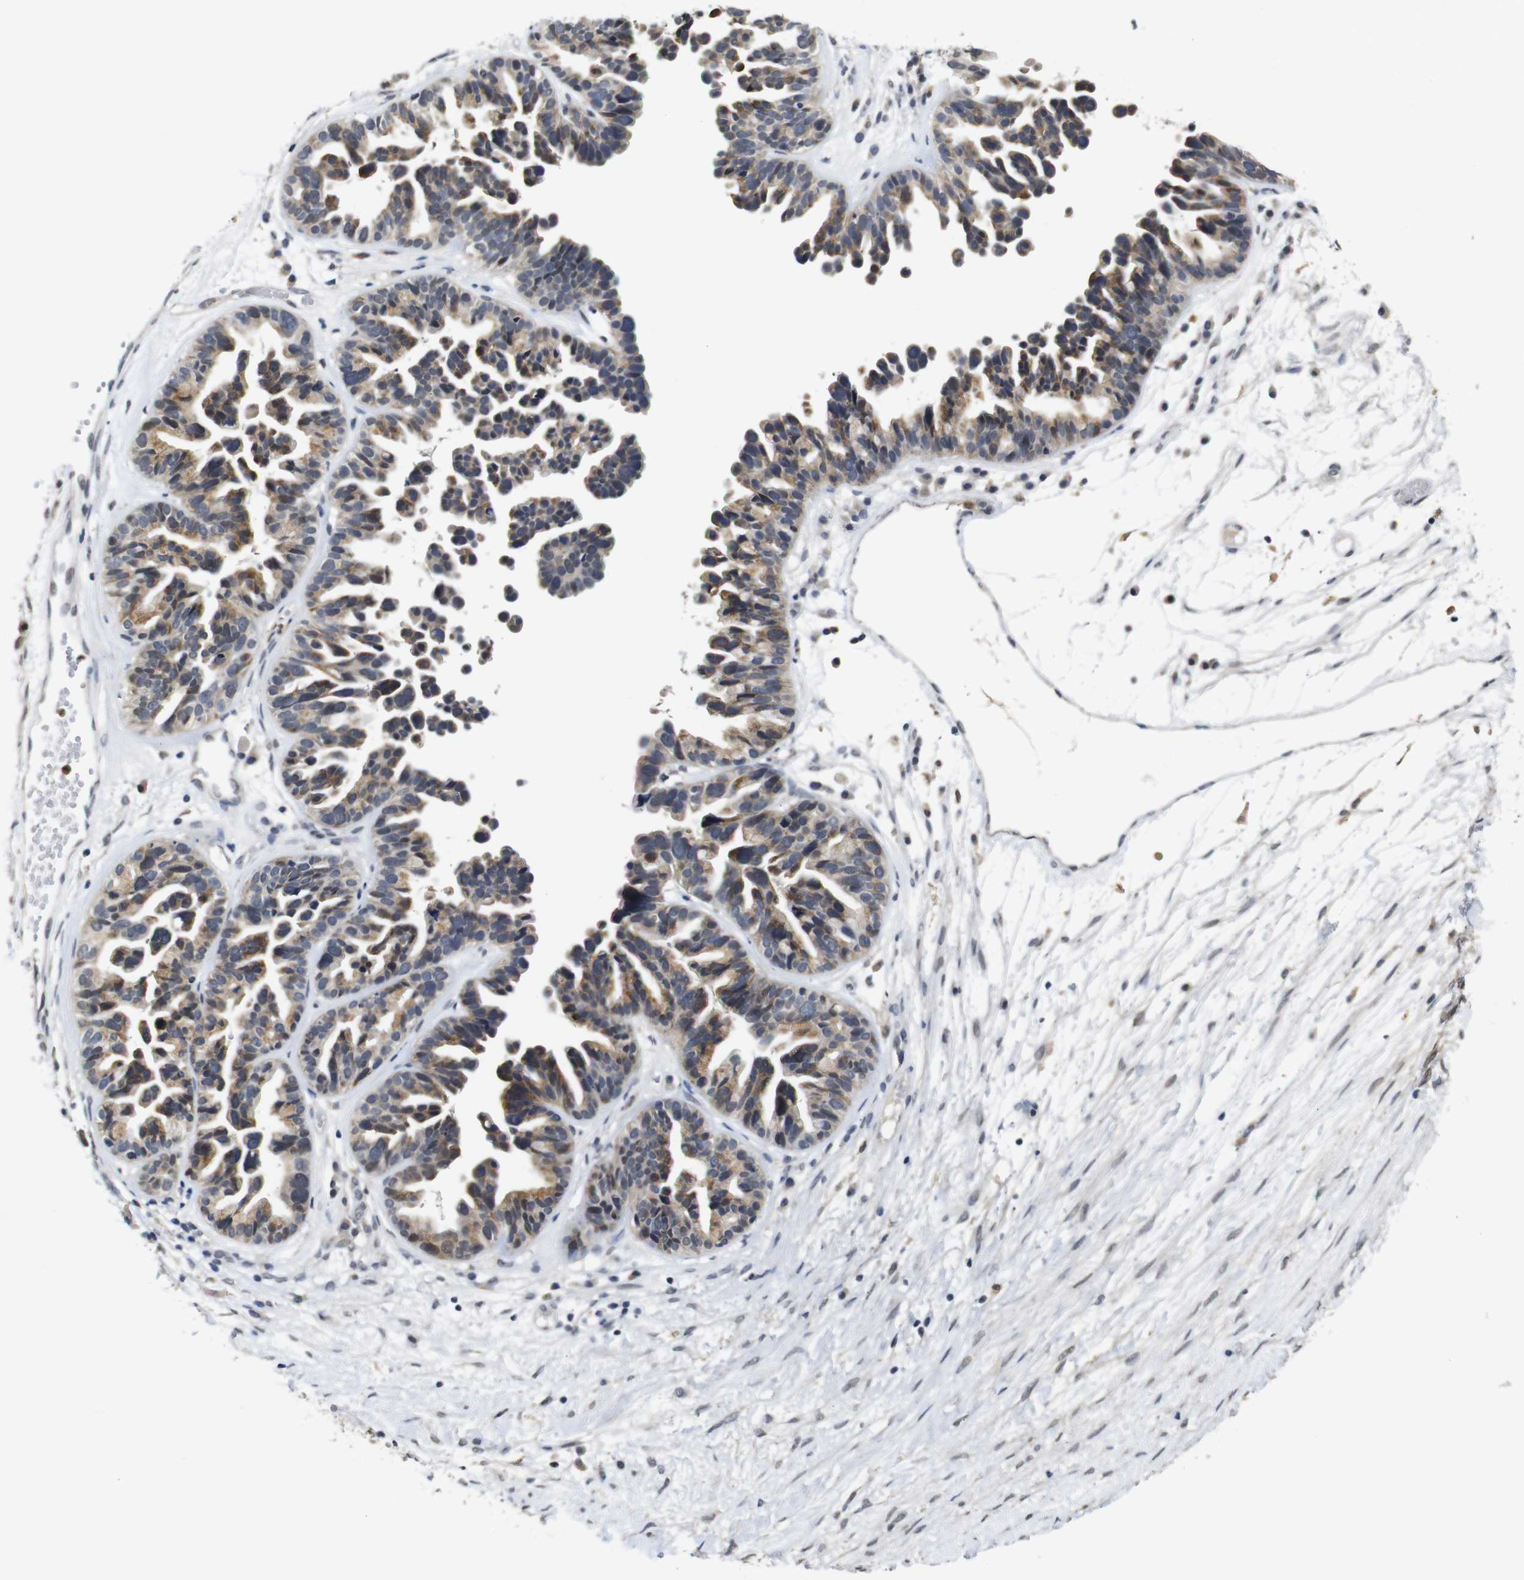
{"staining": {"intensity": "moderate", "quantity": ">75%", "location": "cytoplasmic/membranous"}, "tissue": "ovarian cancer", "cell_type": "Tumor cells", "image_type": "cancer", "snomed": [{"axis": "morphology", "description": "Cystadenocarcinoma, serous, NOS"}, {"axis": "topography", "description": "Ovary"}], "caption": "Ovarian serous cystadenocarcinoma stained with IHC reveals moderate cytoplasmic/membranous staining in about >75% of tumor cells.", "gene": "NTRK3", "patient": {"sex": "female", "age": 56}}